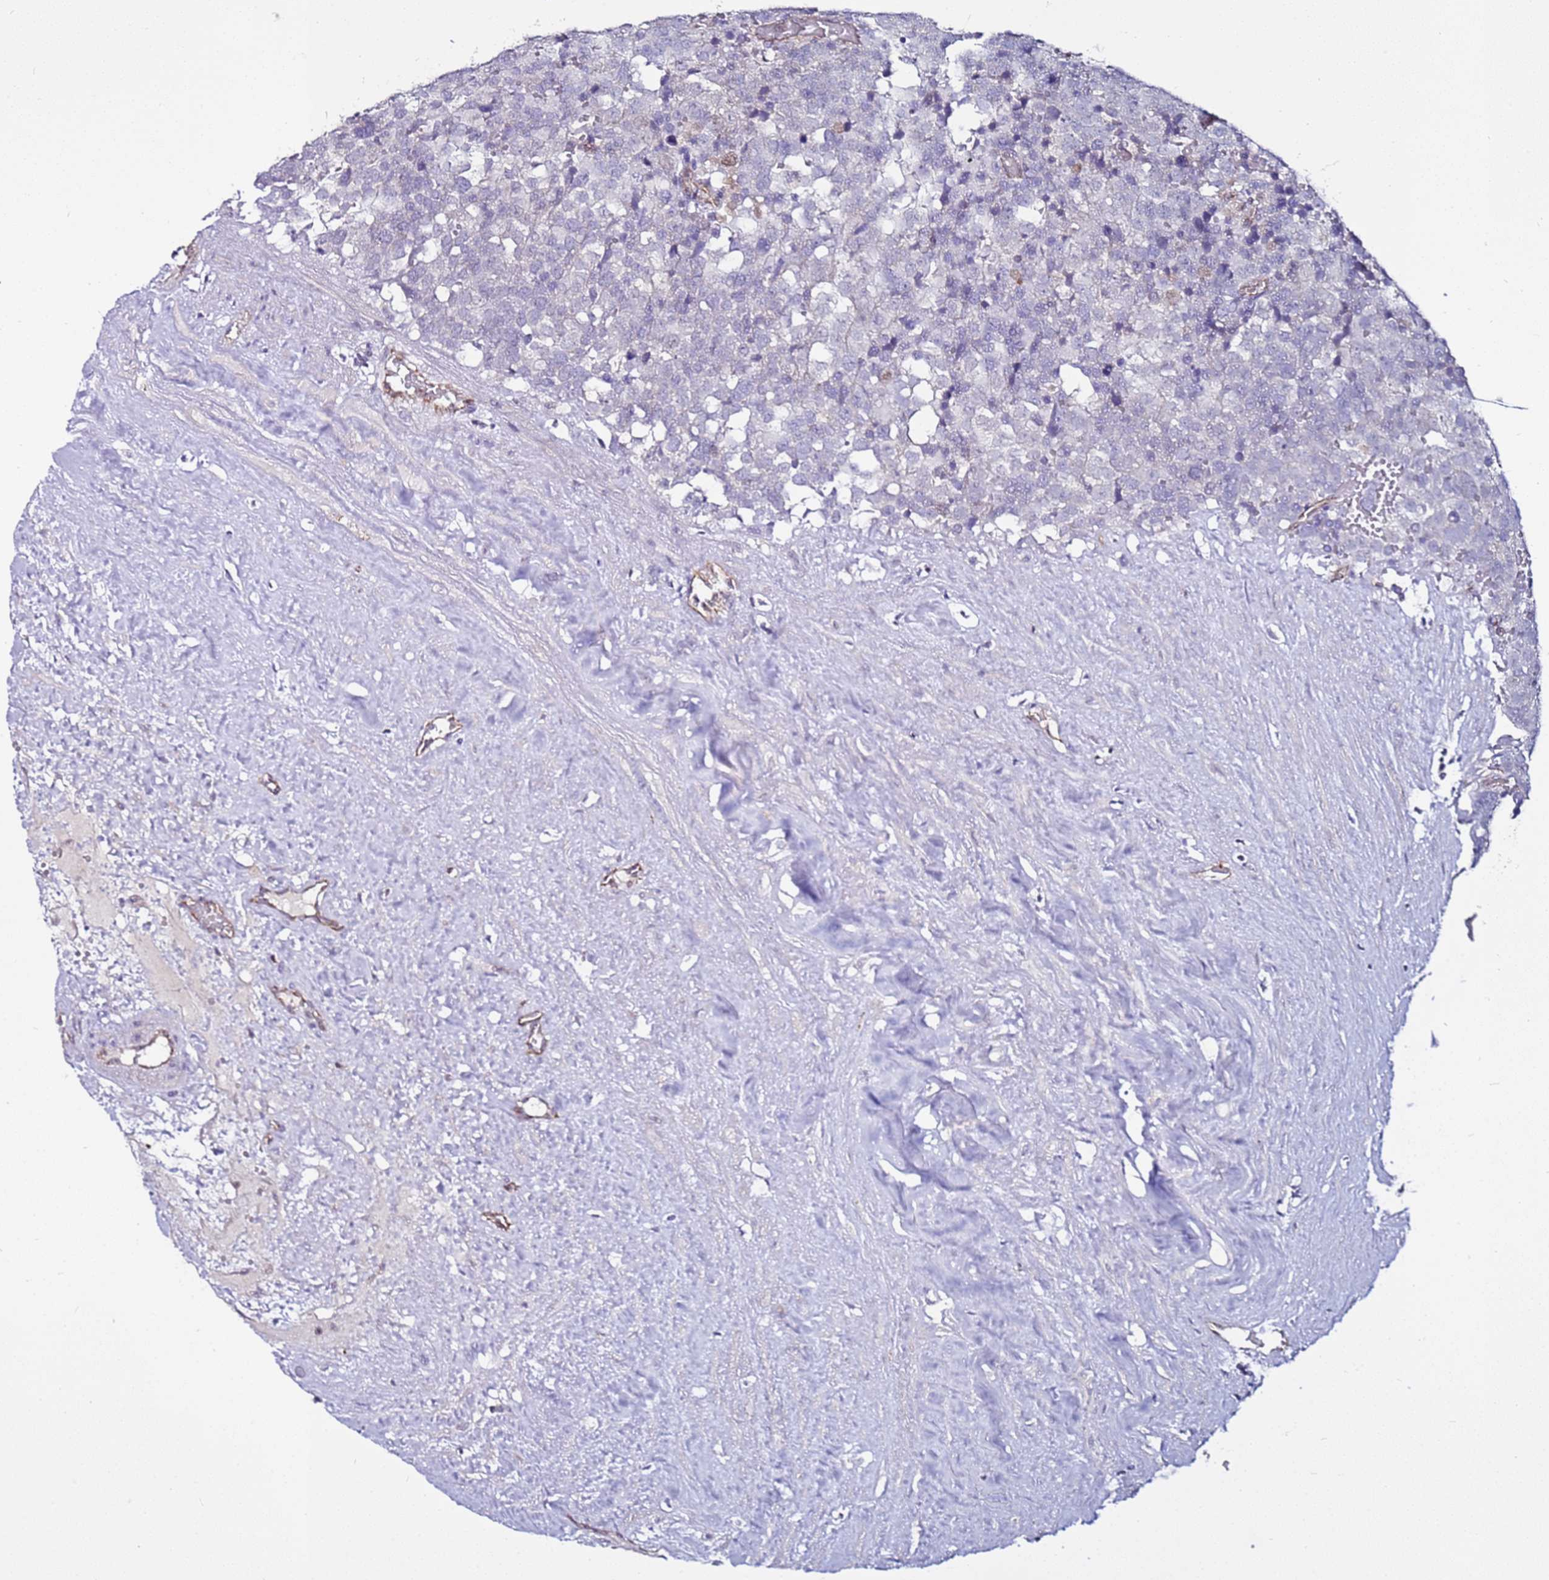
{"staining": {"intensity": "negative", "quantity": "none", "location": "none"}, "tissue": "testis cancer", "cell_type": "Tumor cells", "image_type": "cancer", "snomed": [{"axis": "morphology", "description": "Seminoma, NOS"}, {"axis": "topography", "description": "Testis"}], "caption": "IHC photomicrograph of human testis cancer stained for a protein (brown), which displays no expression in tumor cells.", "gene": "TENM3", "patient": {"sex": "male", "age": 71}}